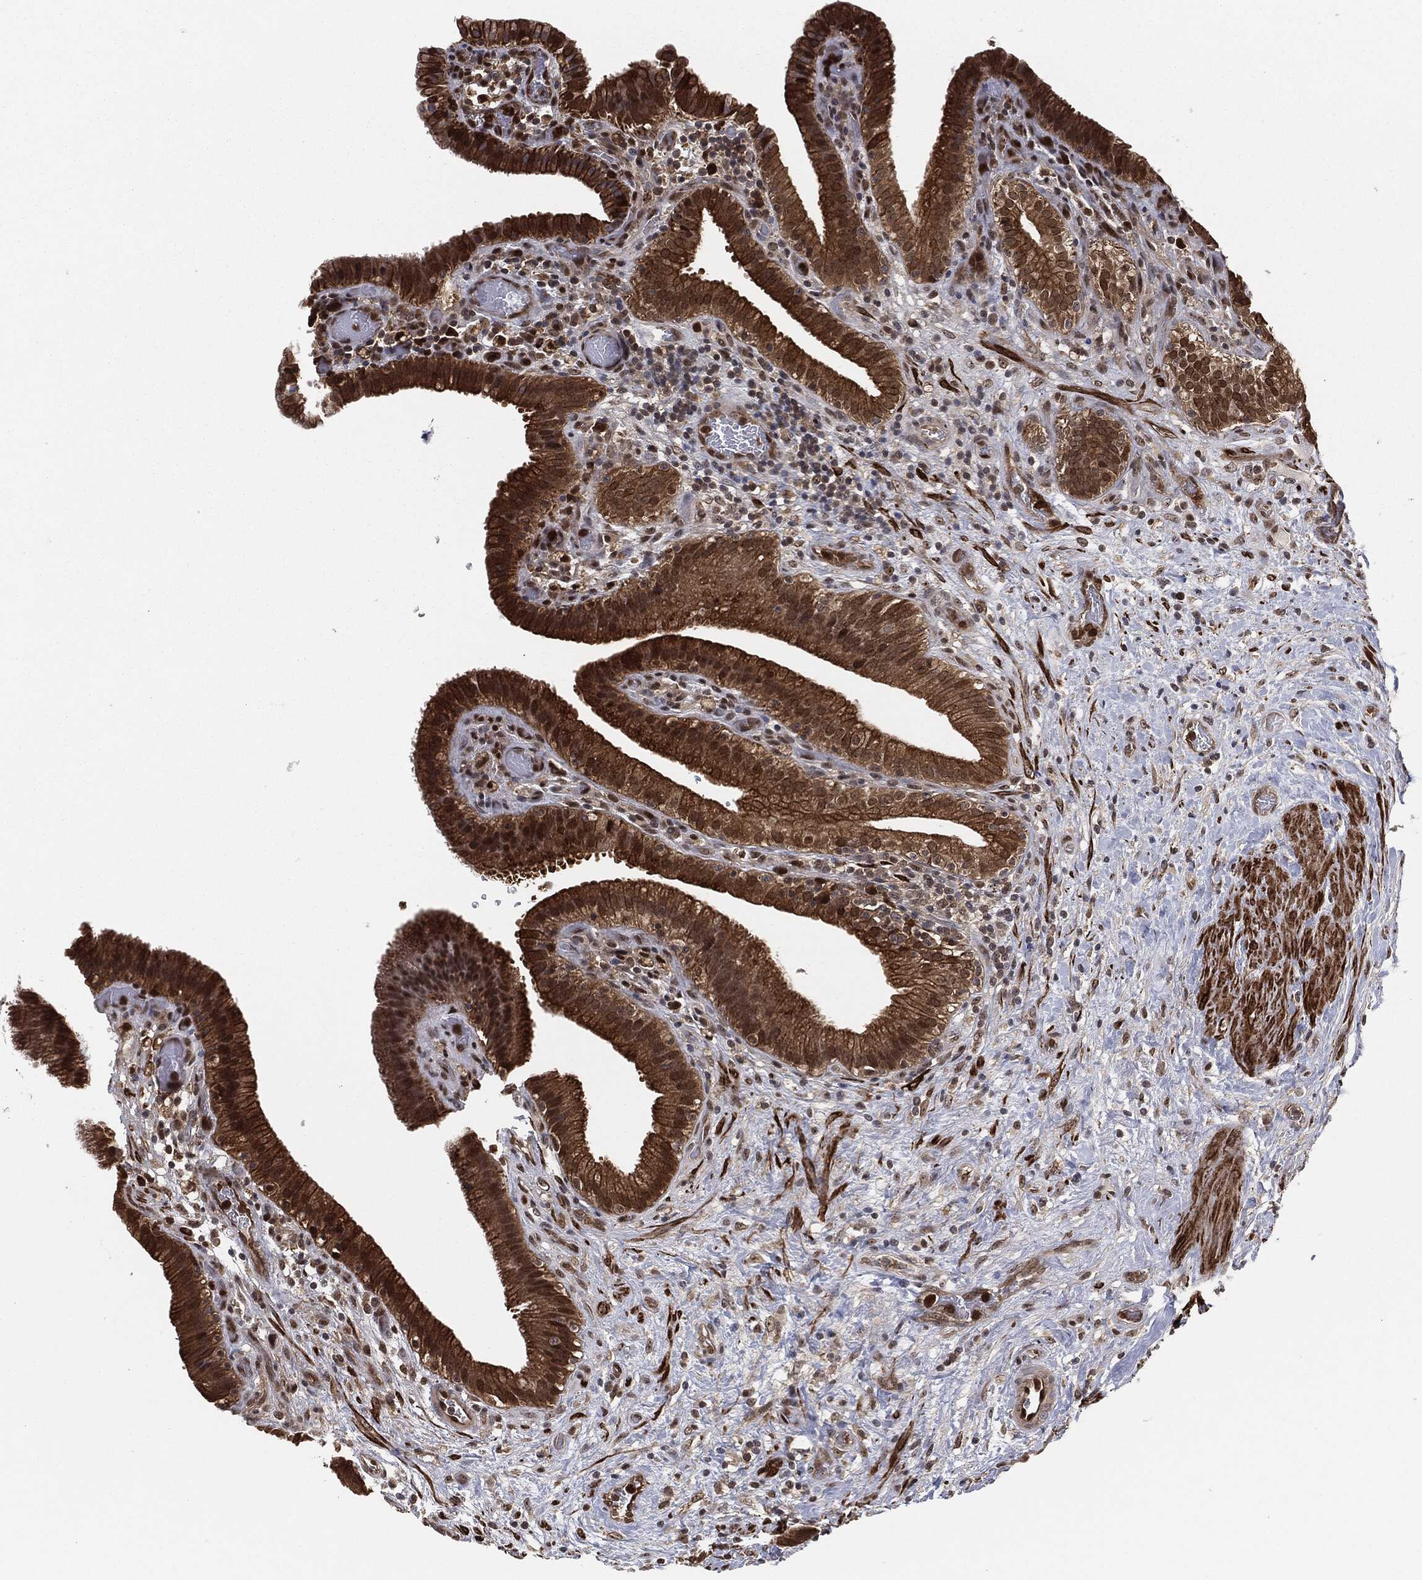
{"staining": {"intensity": "strong", "quantity": ">75%", "location": "cytoplasmic/membranous,nuclear"}, "tissue": "gallbladder", "cell_type": "Glandular cells", "image_type": "normal", "snomed": [{"axis": "morphology", "description": "Normal tissue, NOS"}, {"axis": "topography", "description": "Gallbladder"}], "caption": "Gallbladder stained for a protein (brown) shows strong cytoplasmic/membranous,nuclear positive staining in about >75% of glandular cells.", "gene": "CAPRIN2", "patient": {"sex": "male", "age": 62}}